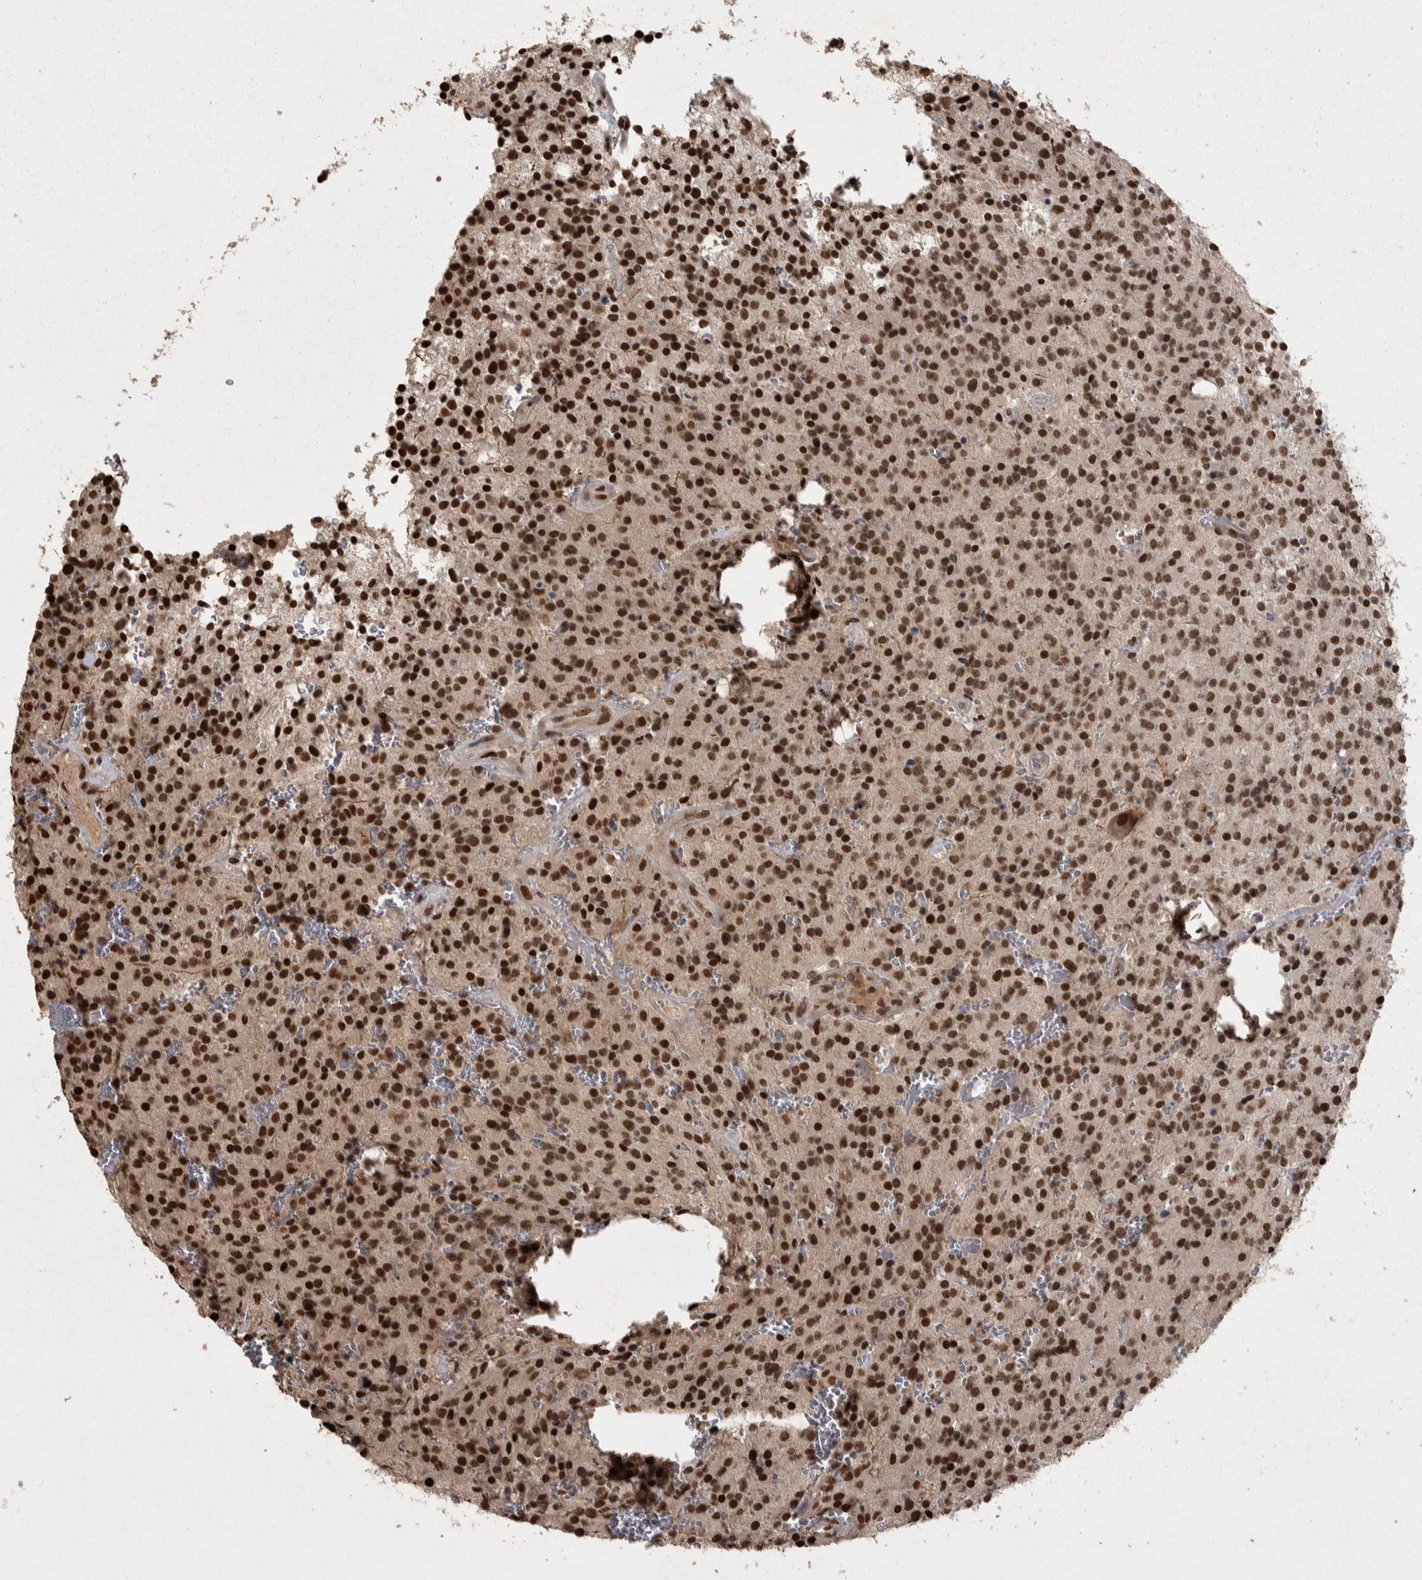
{"staining": {"intensity": "strong", "quantity": ">75%", "location": "nuclear"}, "tissue": "glioma", "cell_type": "Tumor cells", "image_type": "cancer", "snomed": [{"axis": "morphology", "description": "Glioma, malignant, Low grade"}, {"axis": "topography", "description": "Brain"}], "caption": "This image displays malignant glioma (low-grade) stained with immunohistochemistry (IHC) to label a protein in brown. The nuclear of tumor cells show strong positivity for the protein. Nuclei are counter-stained blue.", "gene": "ZFHX4", "patient": {"sex": "male", "age": 58}}